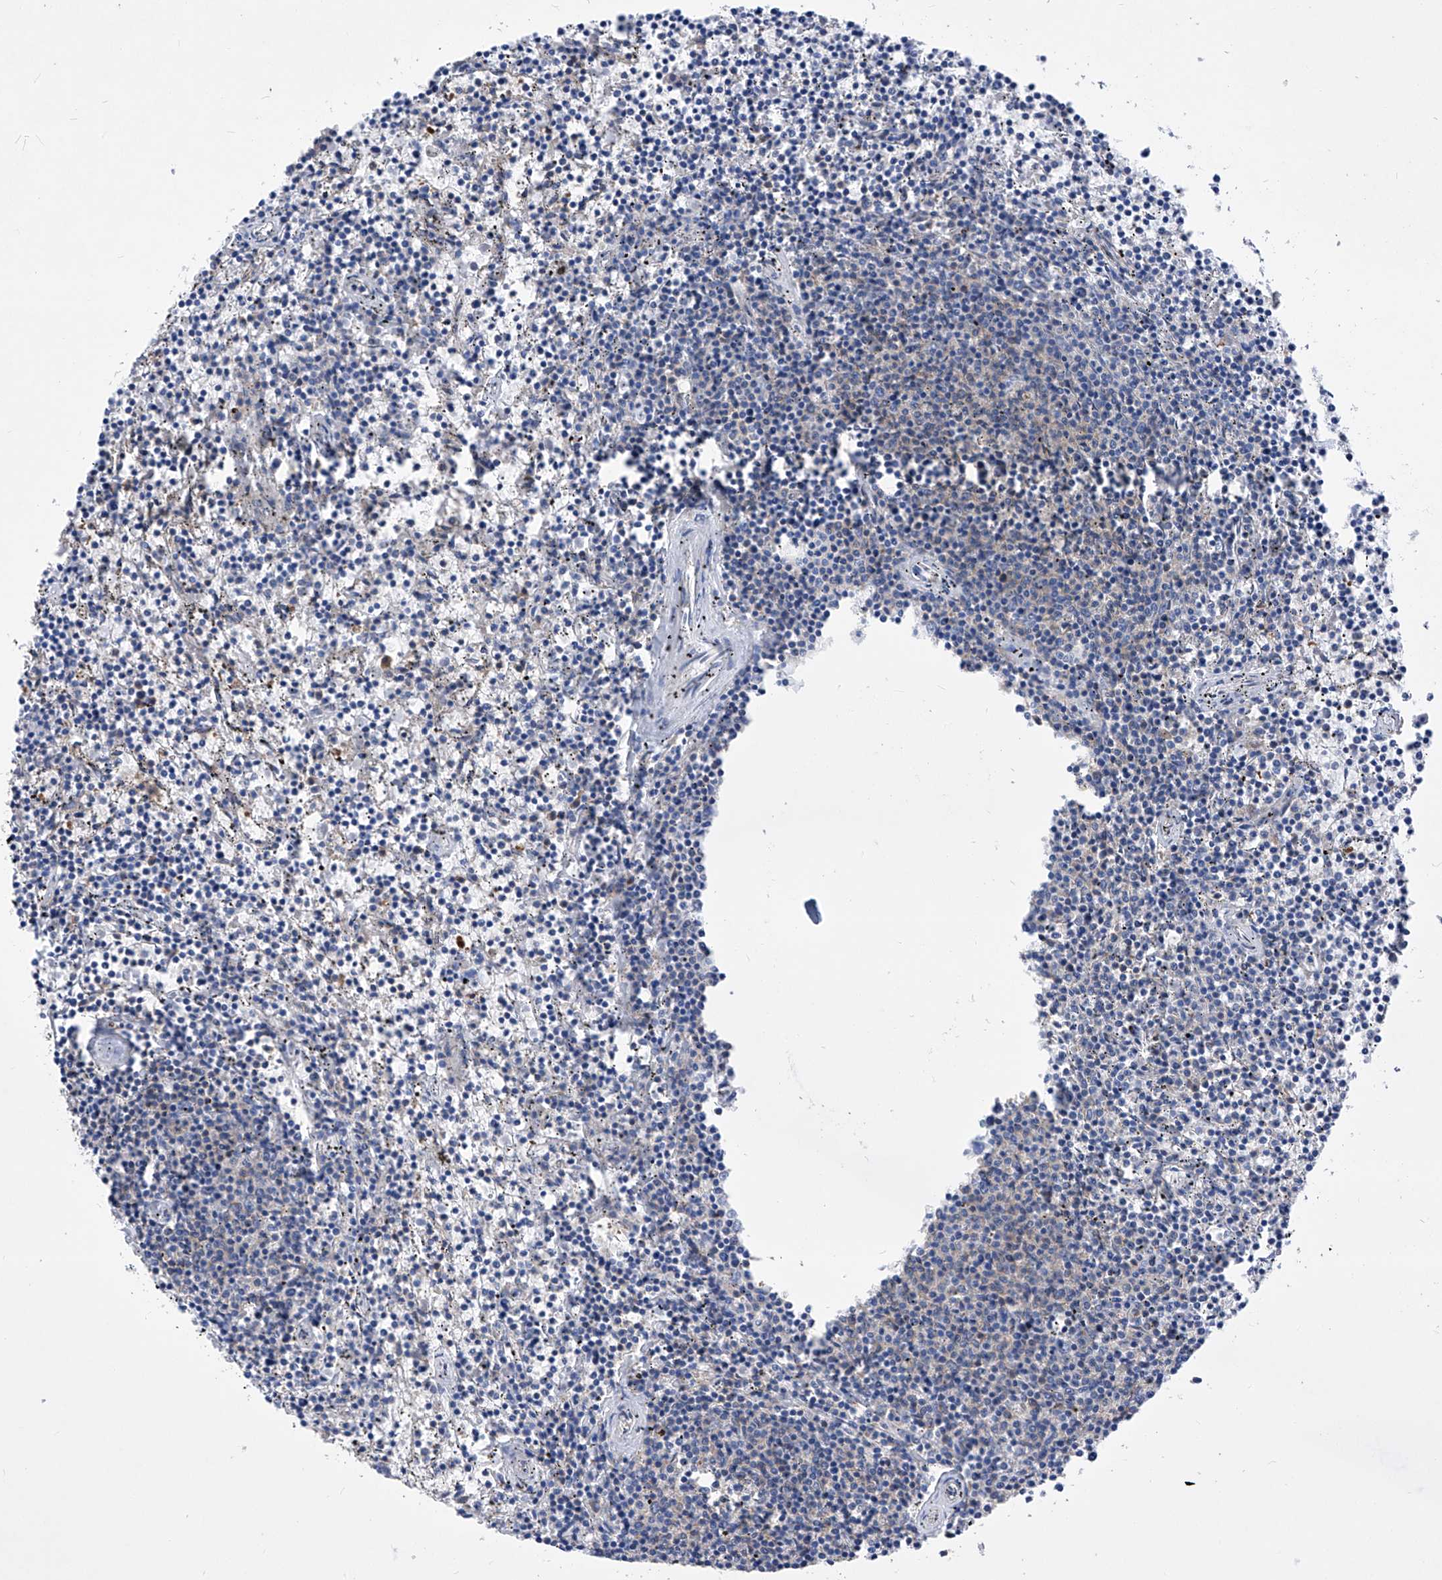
{"staining": {"intensity": "weak", "quantity": "<25%", "location": "cytoplasmic/membranous"}, "tissue": "lymphoma", "cell_type": "Tumor cells", "image_type": "cancer", "snomed": [{"axis": "morphology", "description": "Malignant lymphoma, non-Hodgkin's type, Low grade"}, {"axis": "topography", "description": "Spleen"}], "caption": "This is an immunohistochemistry photomicrograph of human low-grade malignant lymphoma, non-Hodgkin's type. There is no staining in tumor cells.", "gene": "XPNPEP1", "patient": {"sex": "female", "age": 50}}